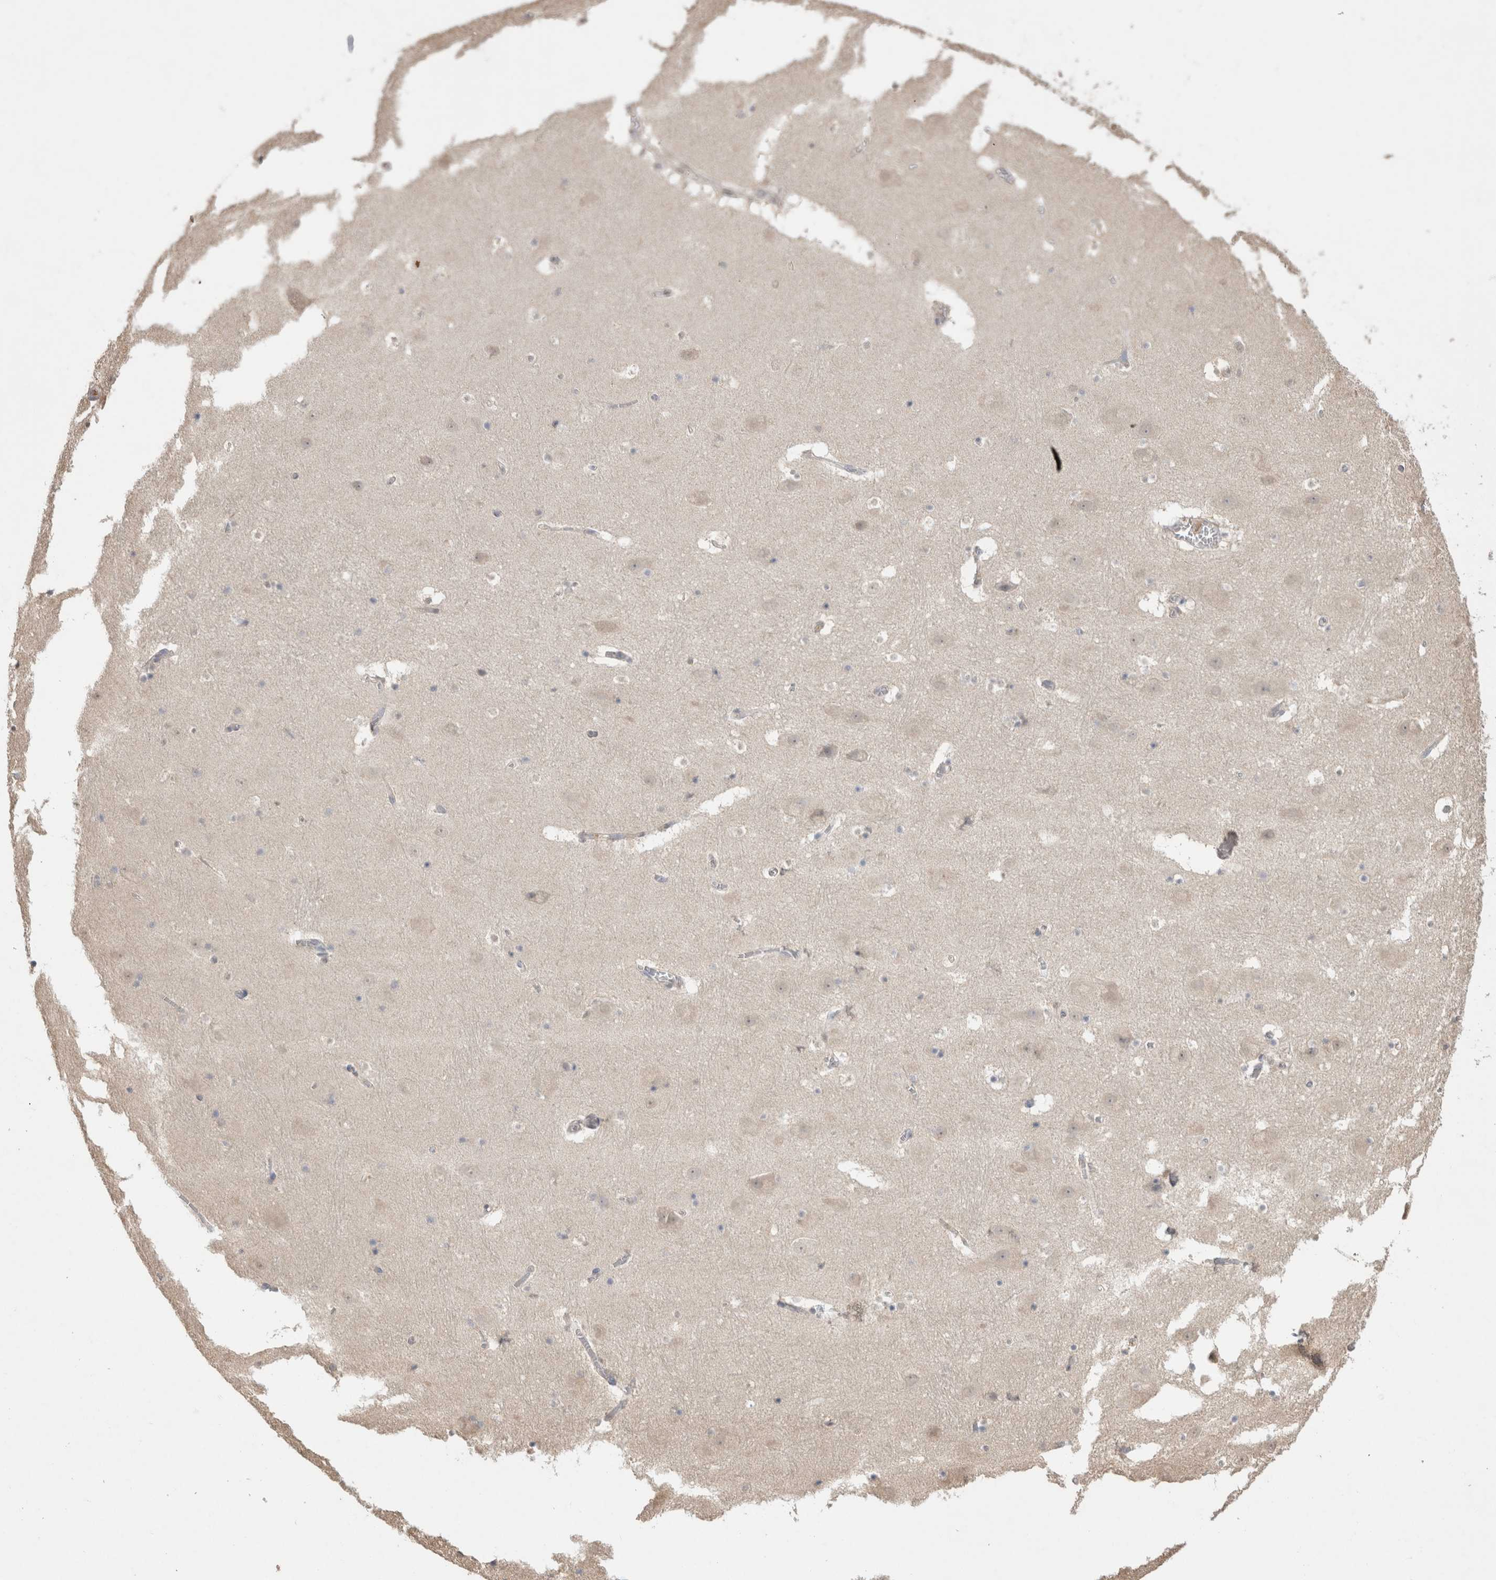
{"staining": {"intensity": "negative", "quantity": "none", "location": "none"}, "tissue": "hippocampus", "cell_type": "Glial cells", "image_type": "normal", "snomed": [{"axis": "morphology", "description": "Normal tissue, NOS"}, {"axis": "topography", "description": "Hippocampus"}], "caption": "A high-resolution image shows immunohistochemistry staining of benign hippocampus, which exhibits no significant staining in glial cells.", "gene": "NAALADL2", "patient": {"sex": "male", "age": 45}}